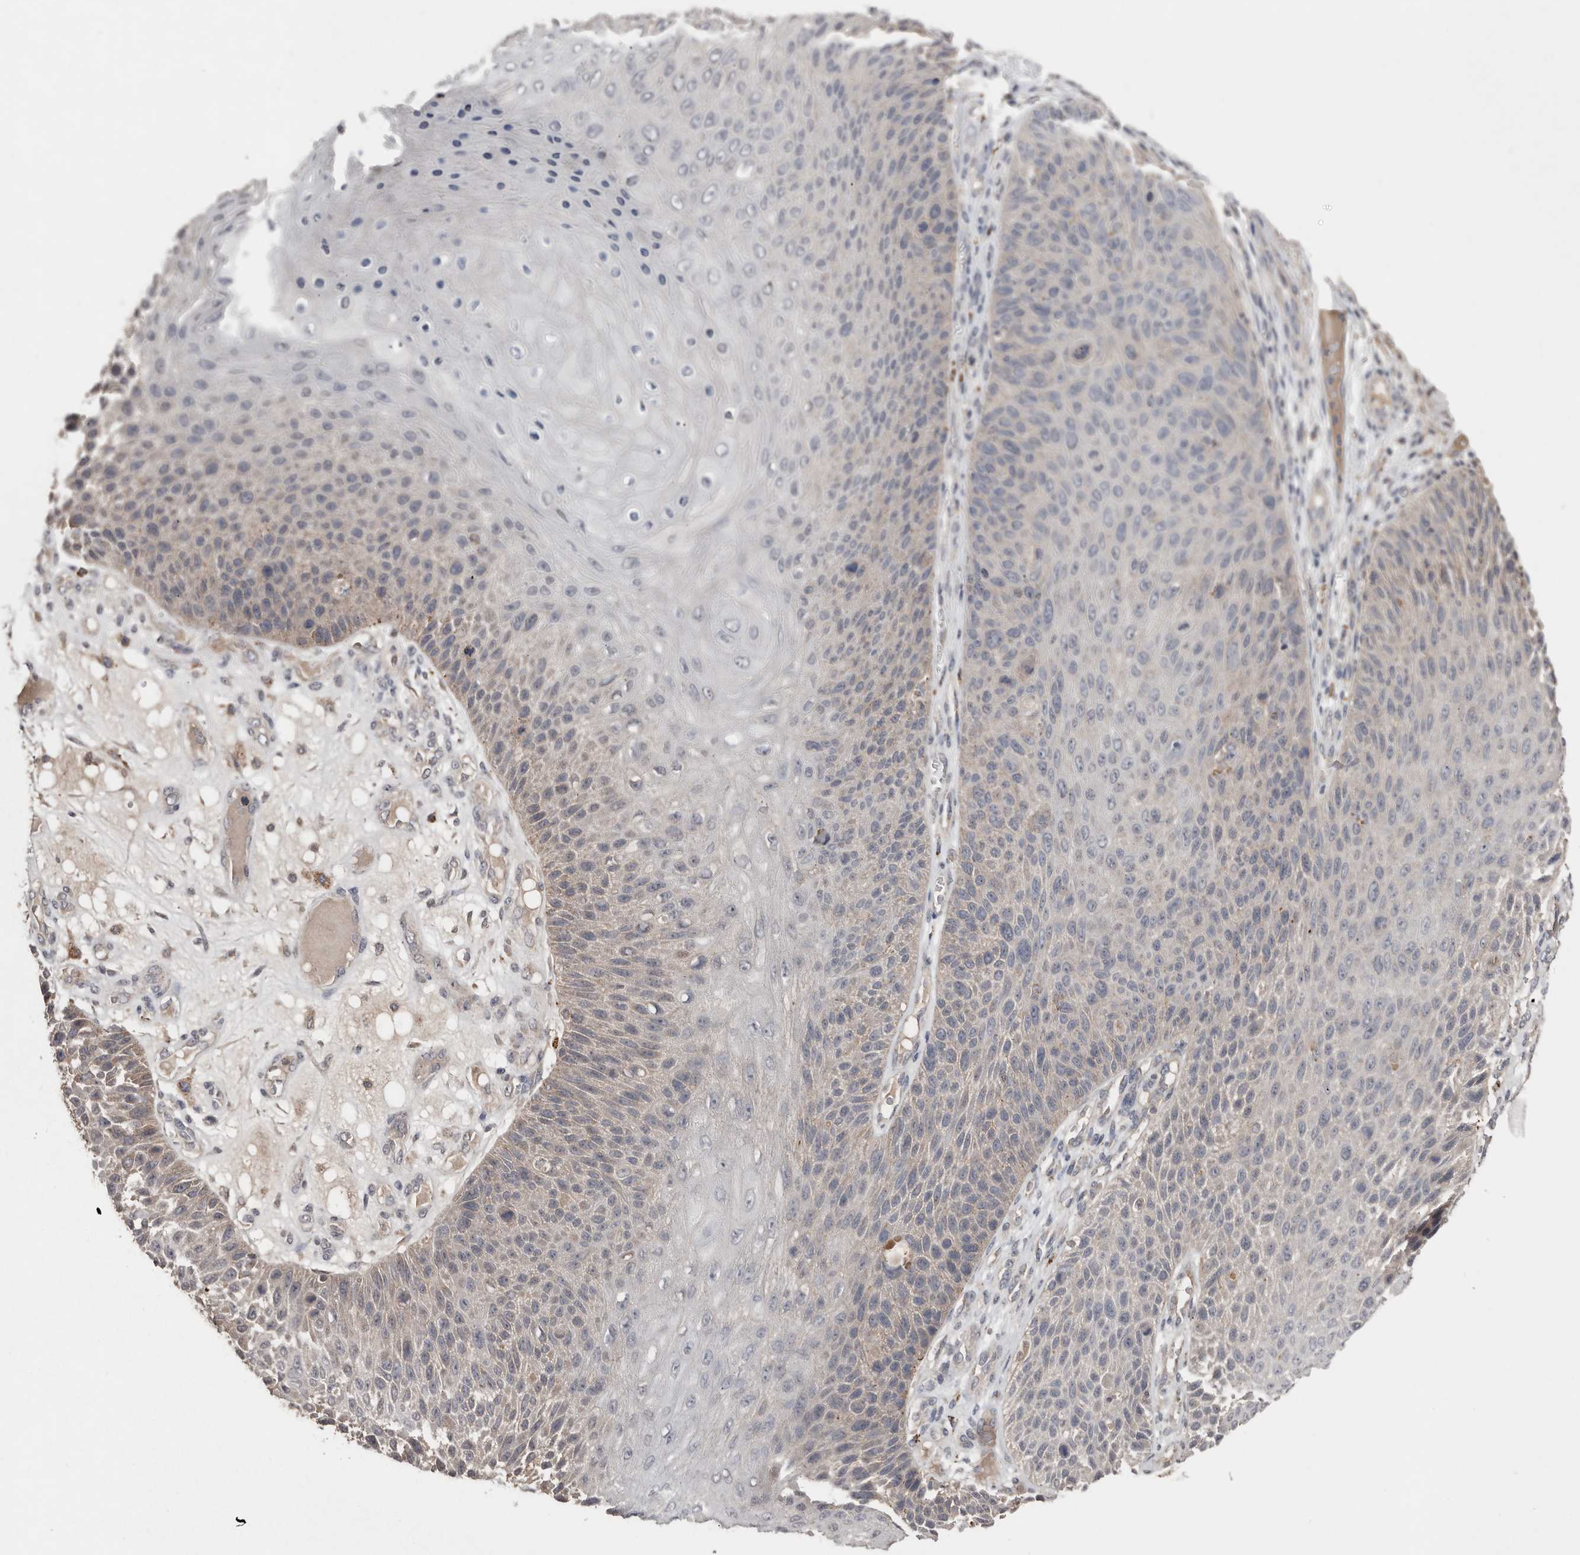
{"staining": {"intensity": "weak", "quantity": "25%-75%", "location": "cytoplasmic/membranous"}, "tissue": "skin cancer", "cell_type": "Tumor cells", "image_type": "cancer", "snomed": [{"axis": "morphology", "description": "Squamous cell carcinoma, NOS"}, {"axis": "topography", "description": "Skin"}], "caption": "Squamous cell carcinoma (skin) stained with a protein marker shows weak staining in tumor cells.", "gene": "SLC39A2", "patient": {"sex": "female", "age": 88}}